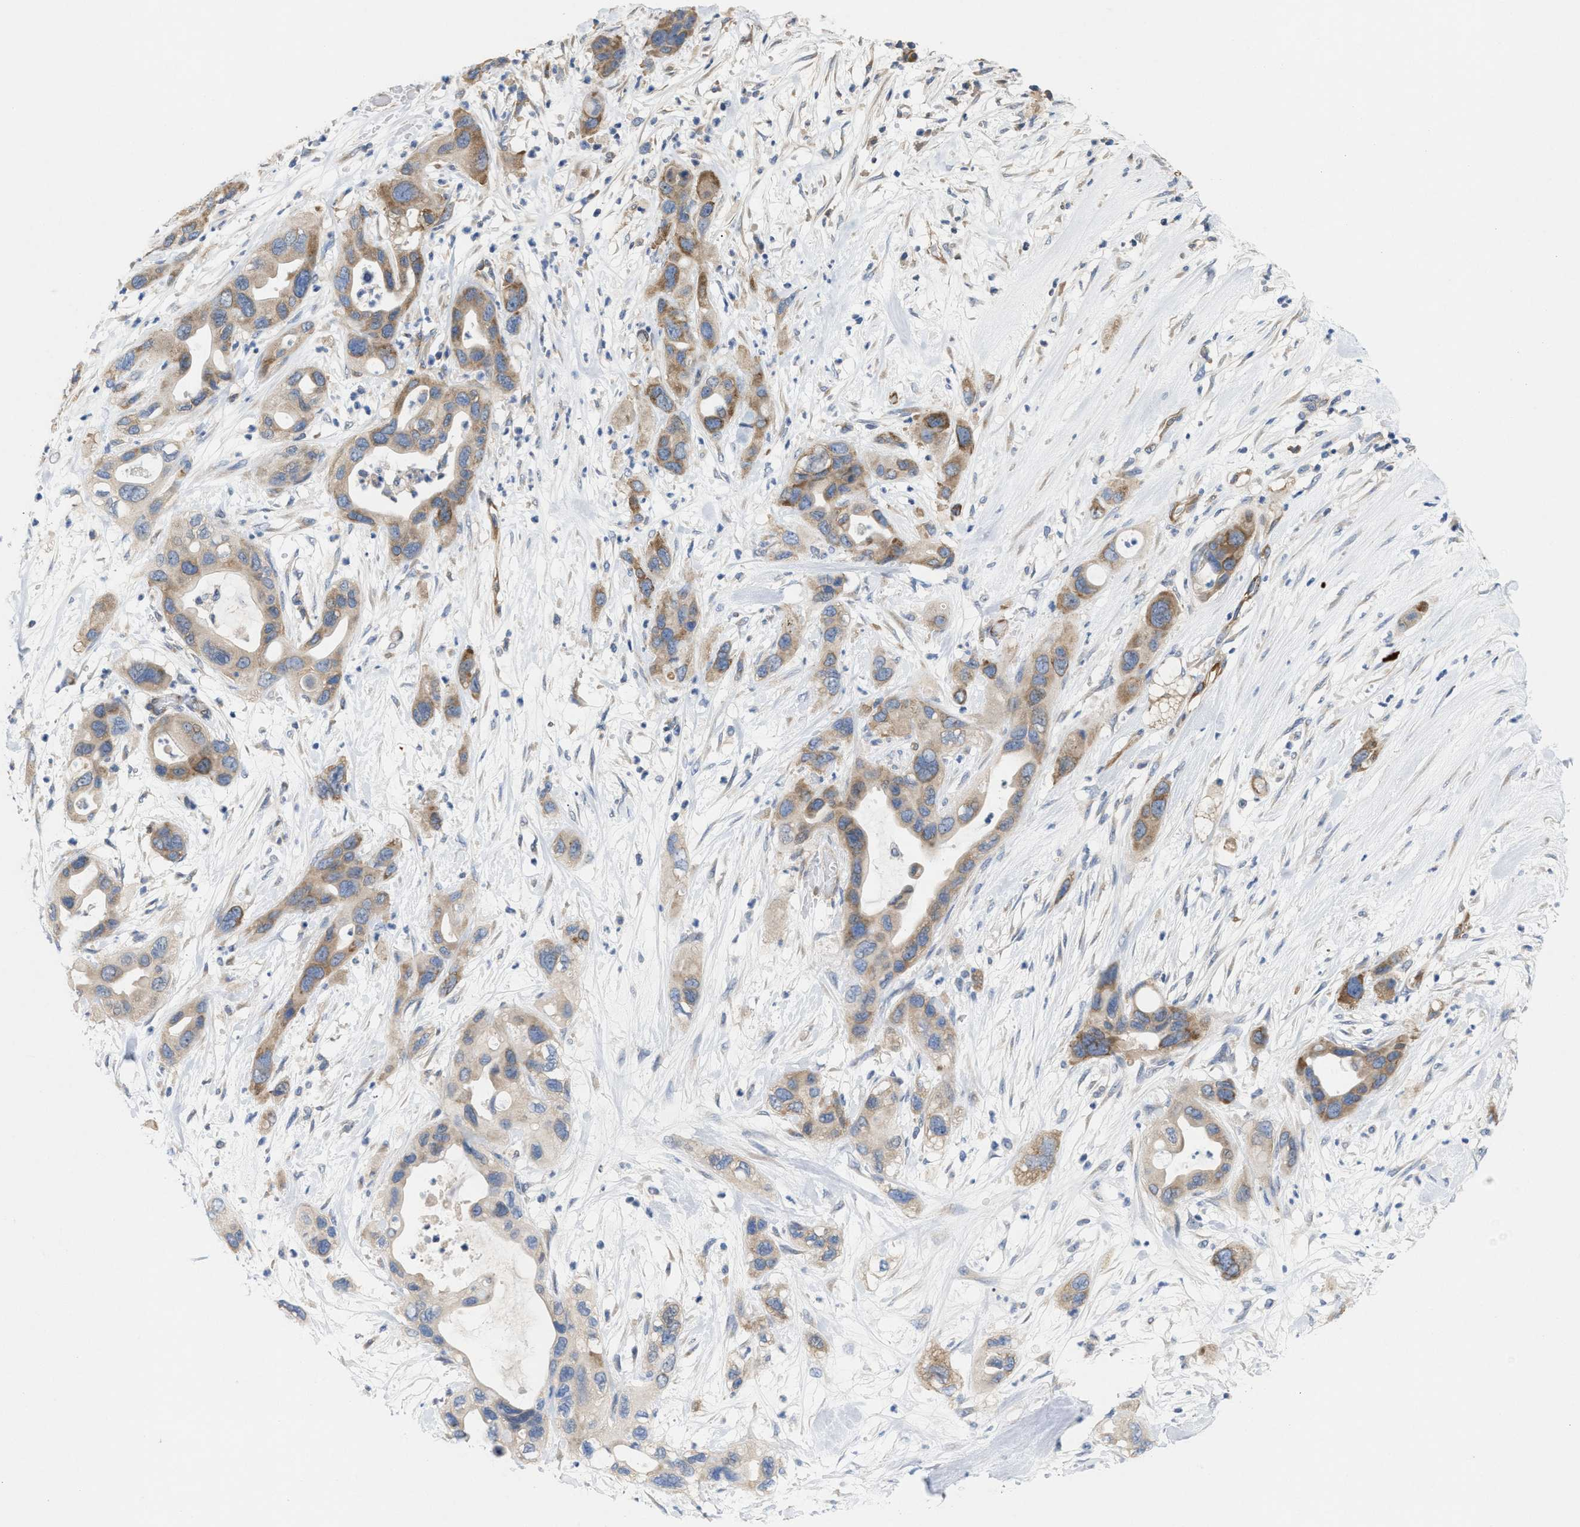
{"staining": {"intensity": "moderate", "quantity": ">75%", "location": "cytoplasmic/membranous"}, "tissue": "pancreatic cancer", "cell_type": "Tumor cells", "image_type": "cancer", "snomed": [{"axis": "morphology", "description": "Adenocarcinoma, NOS"}, {"axis": "topography", "description": "Pancreas"}], "caption": "Pancreatic cancer tissue demonstrates moderate cytoplasmic/membranous staining in approximately >75% of tumor cells, visualized by immunohistochemistry.", "gene": "UBAP2", "patient": {"sex": "female", "age": 71}}